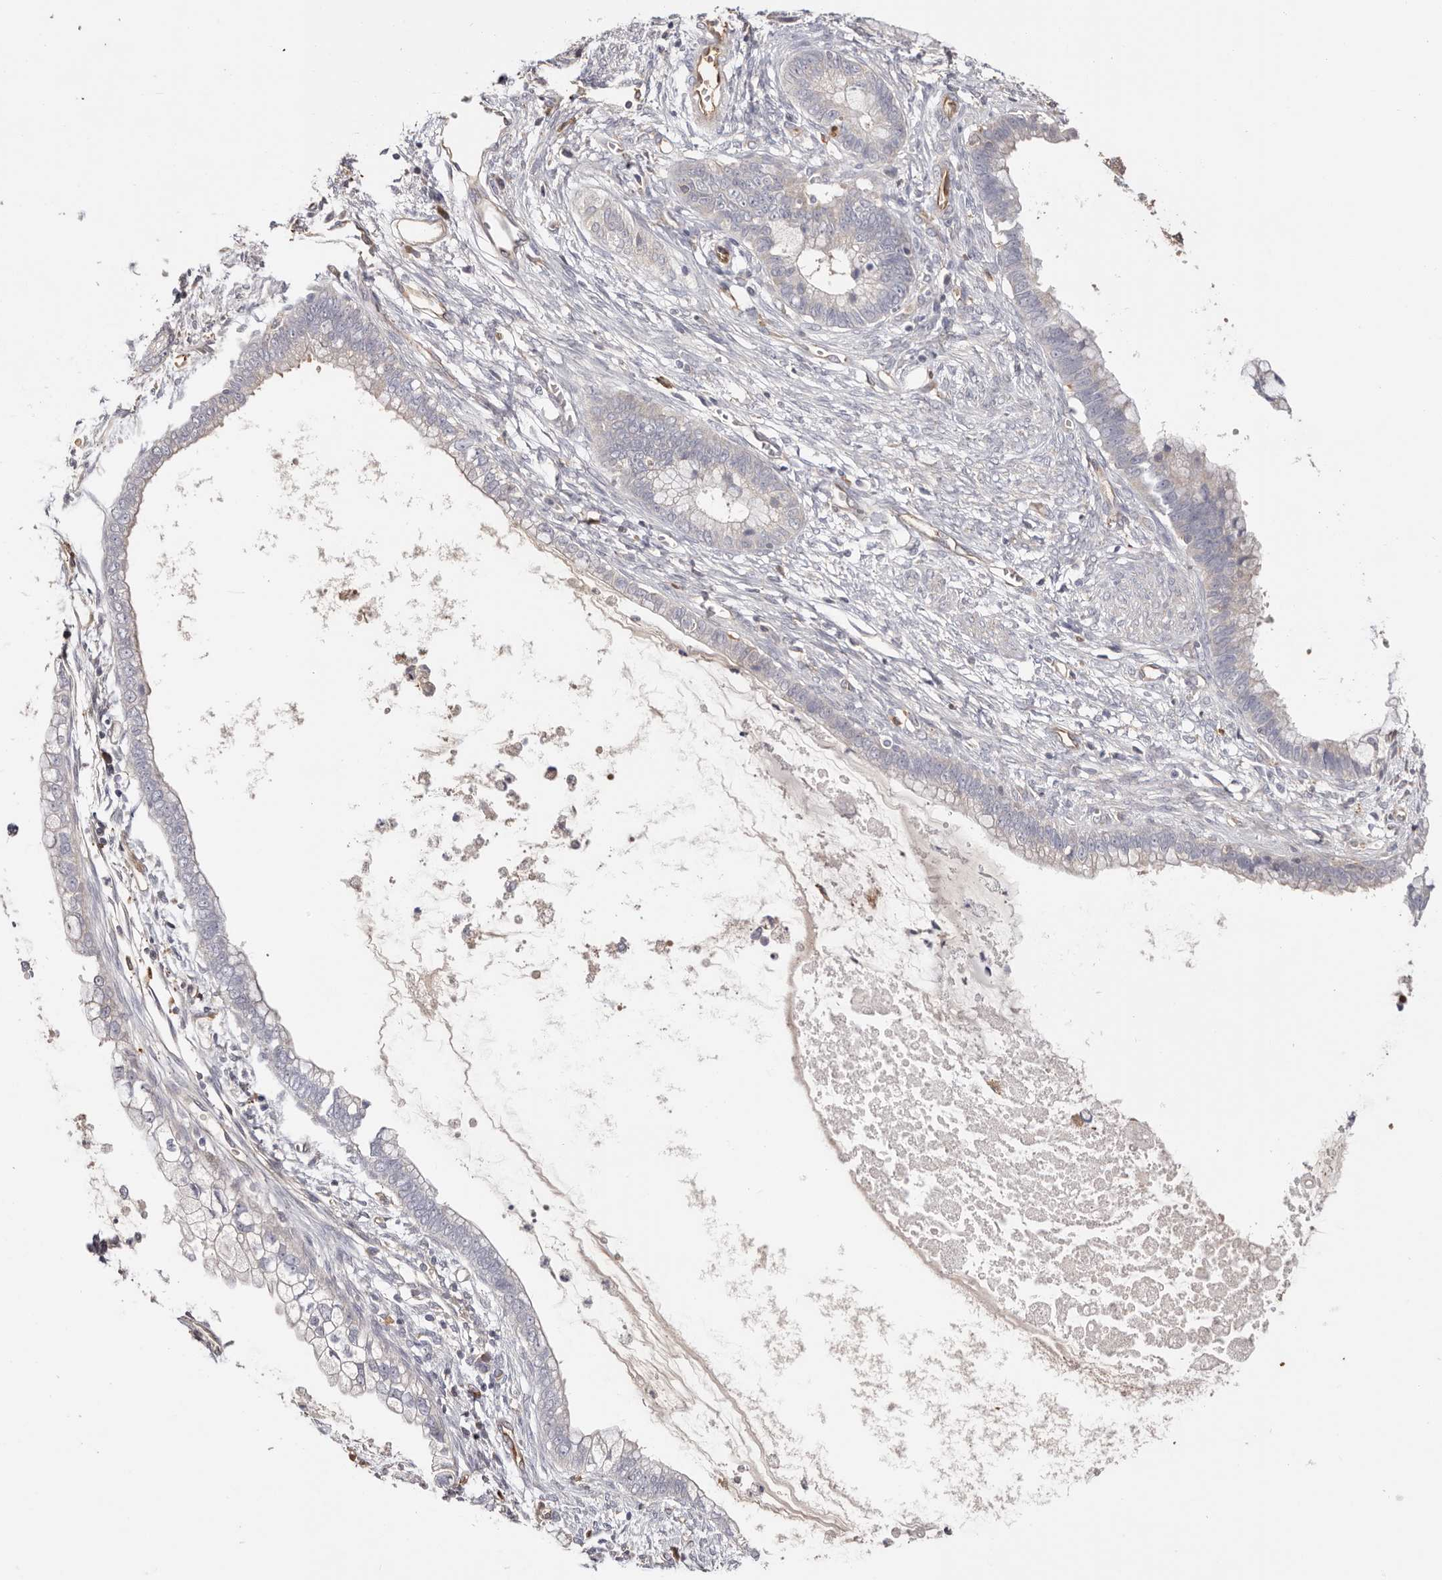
{"staining": {"intensity": "negative", "quantity": "none", "location": "none"}, "tissue": "cervical cancer", "cell_type": "Tumor cells", "image_type": "cancer", "snomed": [{"axis": "morphology", "description": "Adenocarcinoma, NOS"}, {"axis": "topography", "description": "Cervix"}], "caption": "This photomicrograph is of adenocarcinoma (cervical) stained with immunohistochemistry (IHC) to label a protein in brown with the nuclei are counter-stained blue. There is no positivity in tumor cells.", "gene": "LAP3", "patient": {"sex": "female", "age": 44}}